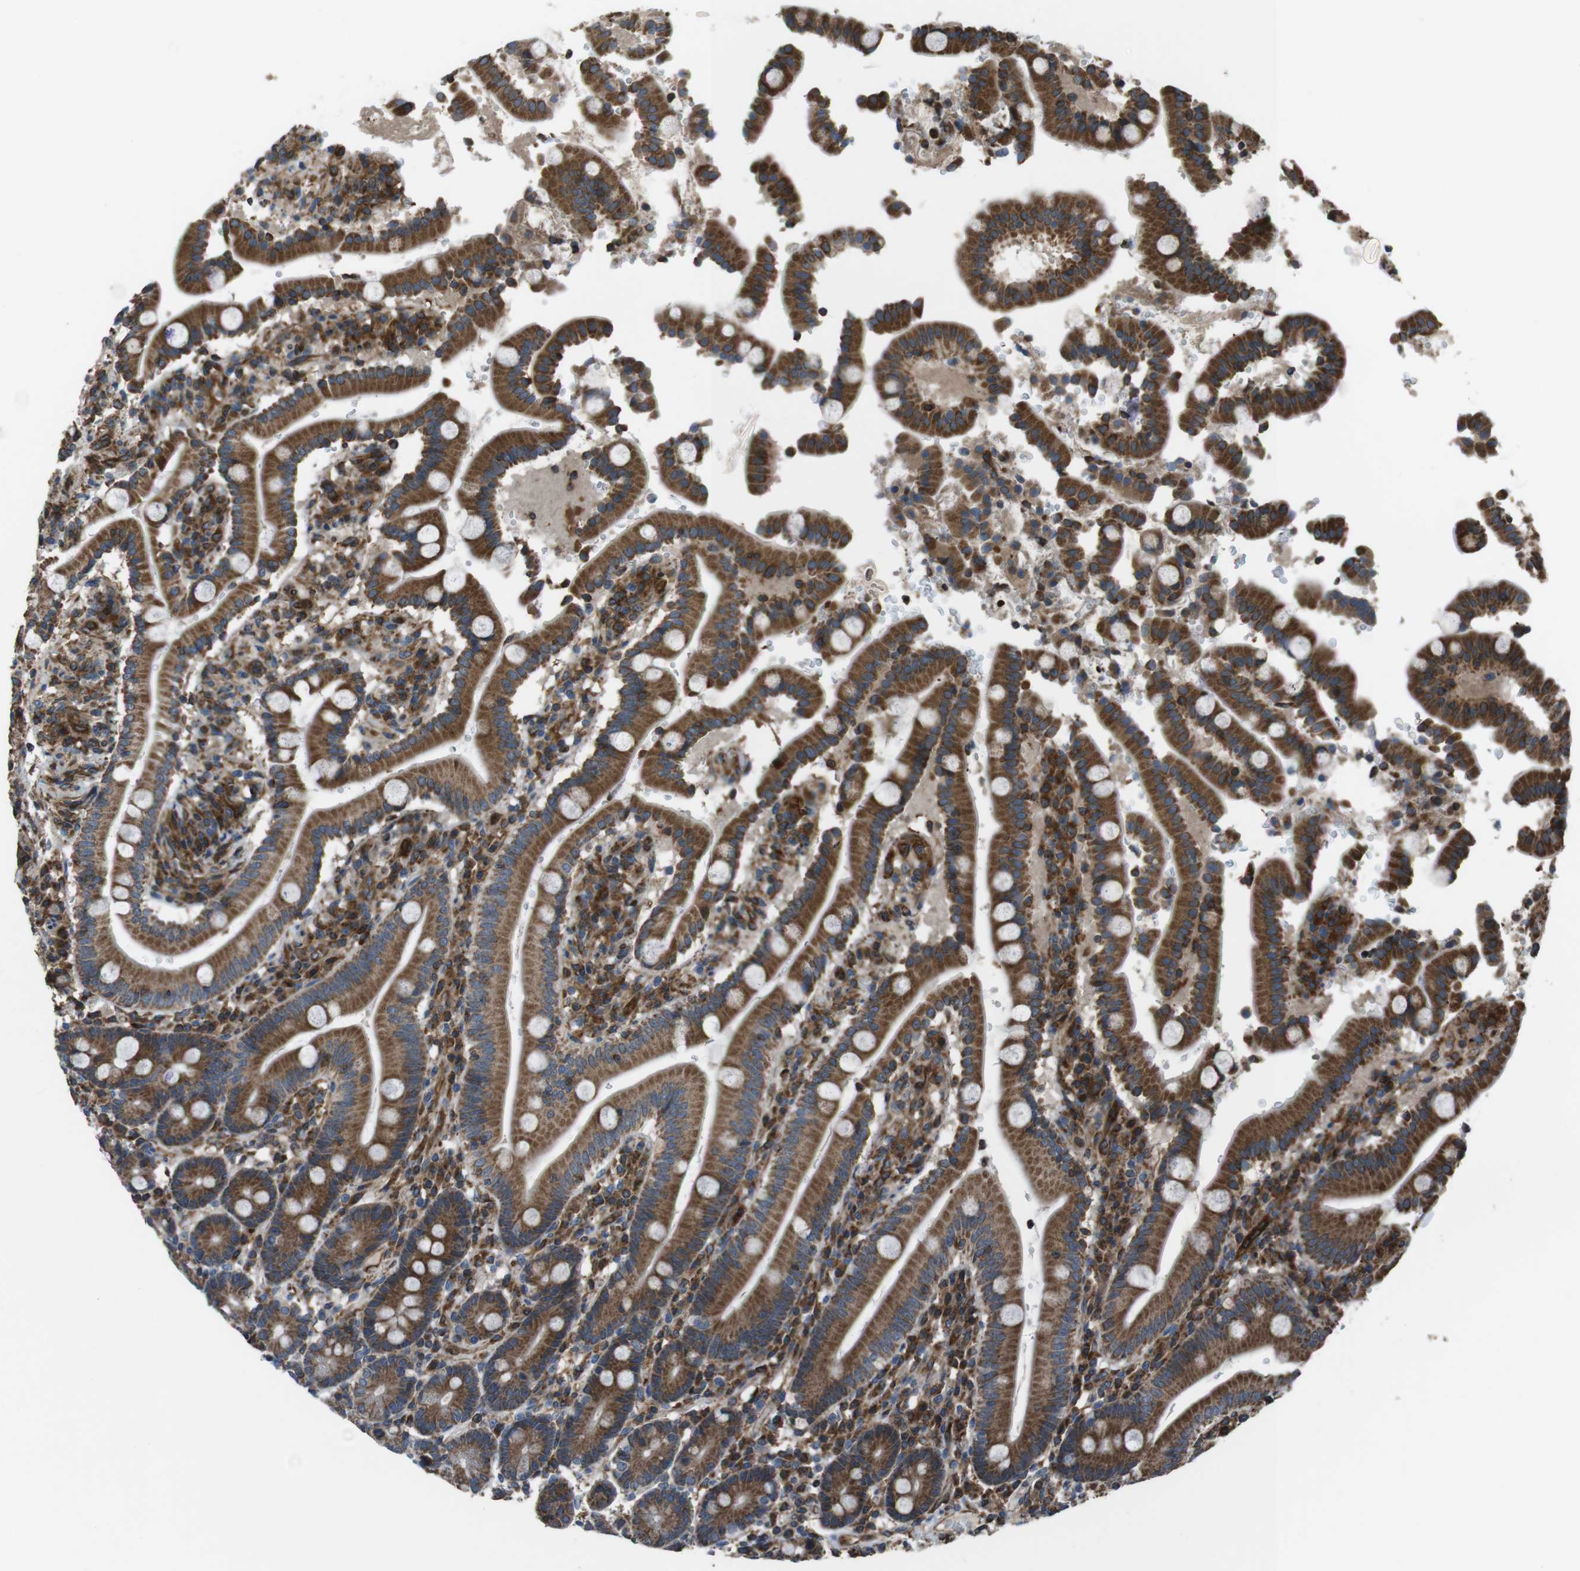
{"staining": {"intensity": "strong", "quantity": ">75%", "location": "cytoplasmic/membranous"}, "tissue": "duodenum", "cell_type": "Glandular cells", "image_type": "normal", "snomed": [{"axis": "morphology", "description": "Normal tissue, NOS"}, {"axis": "topography", "description": "Small intestine, NOS"}], "caption": "Immunohistochemistry staining of normal duodenum, which displays high levels of strong cytoplasmic/membranous positivity in approximately >75% of glandular cells indicating strong cytoplasmic/membranous protein expression. The staining was performed using DAB (brown) for protein detection and nuclei were counterstained in hematoxylin (blue).", "gene": "GIMAP8", "patient": {"sex": "female", "age": 71}}